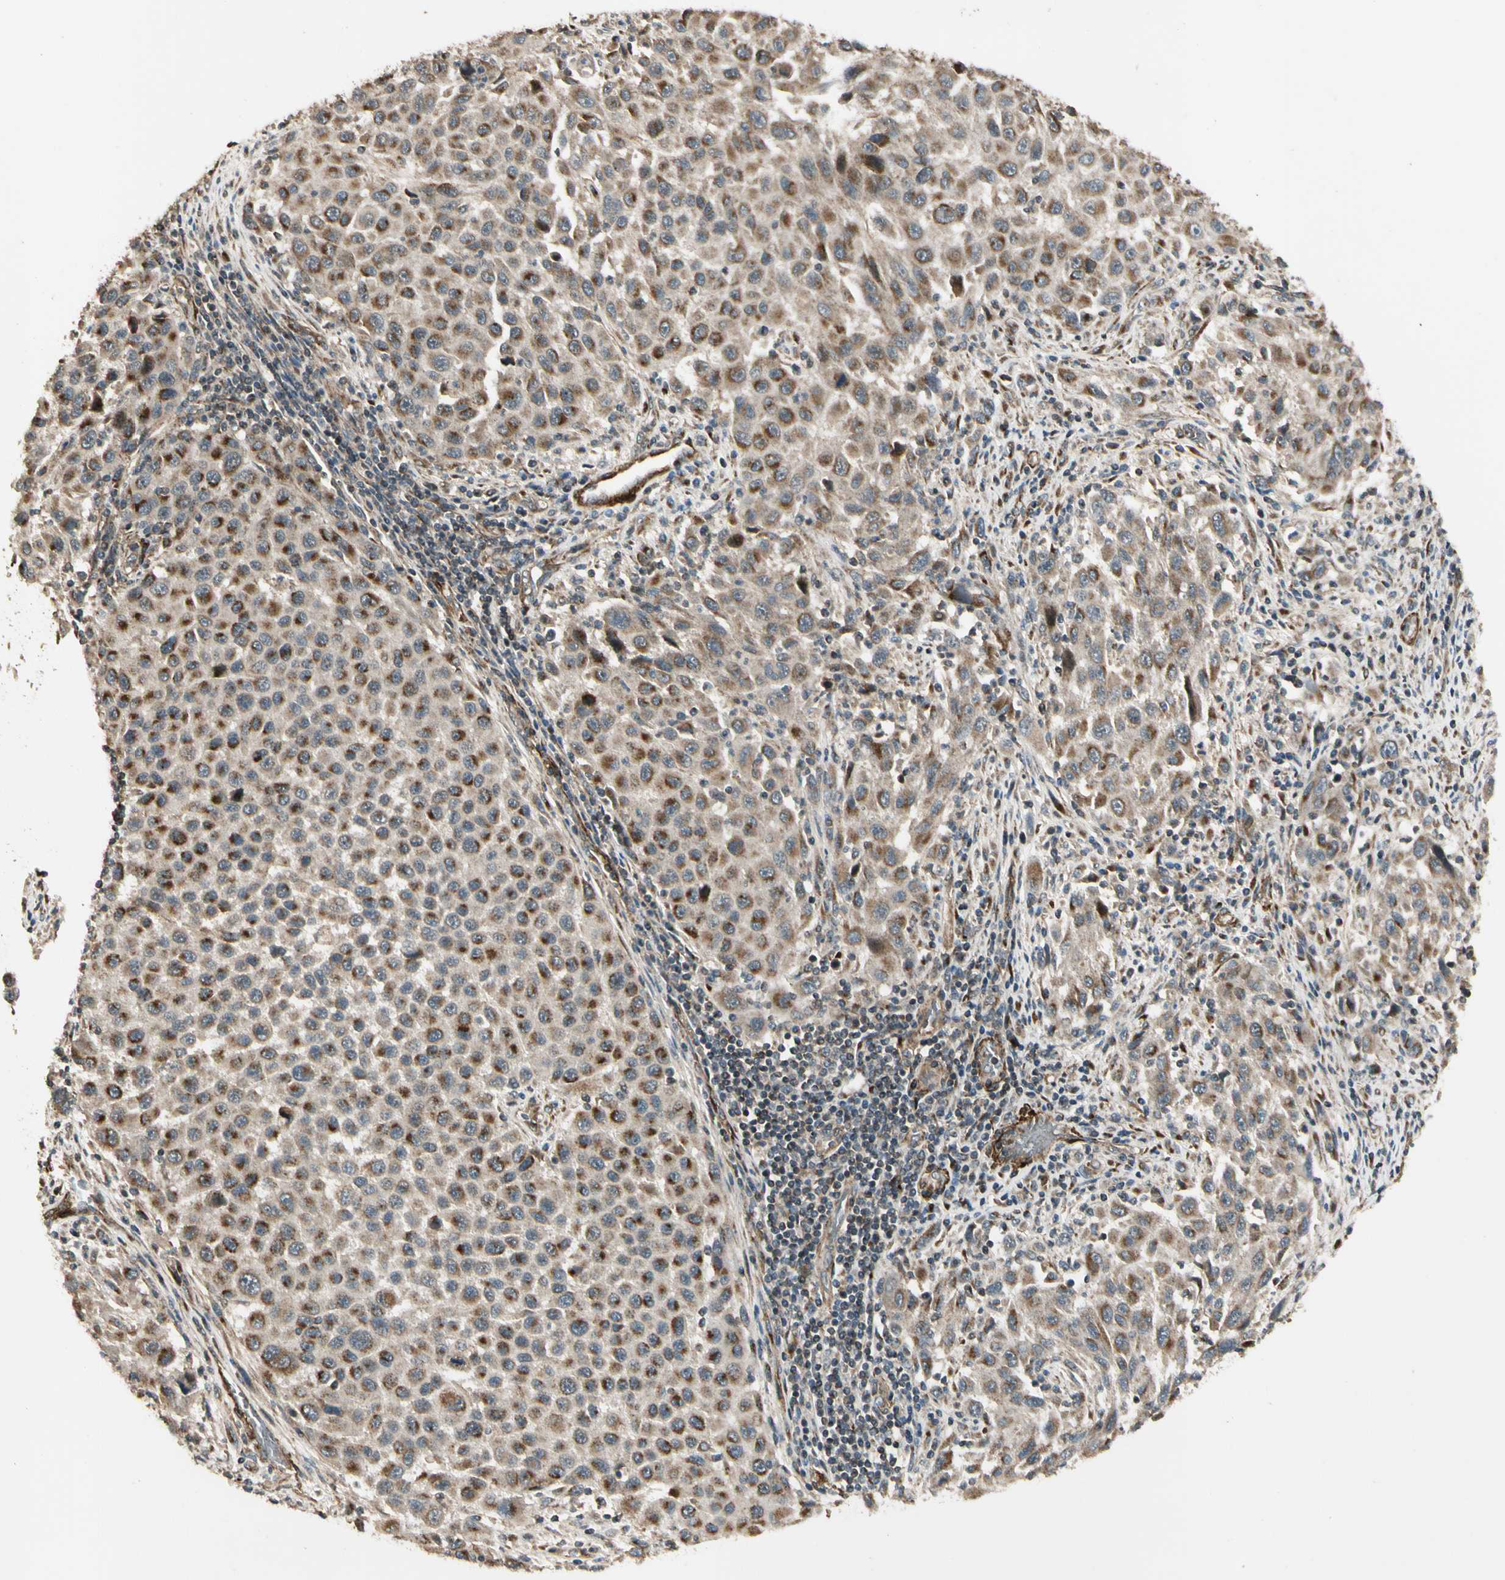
{"staining": {"intensity": "moderate", "quantity": ">75%", "location": "cytoplasmic/membranous"}, "tissue": "melanoma", "cell_type": "Tumor cells", "image_type": "cancer", "snomed": [{"axis": "morphology", "description": "Malignant melanoma, Metastatic site"}, {"axis": "topography", "description": "Lymph node"}], "caption": "About >75% of tumor cells in human melanoma show moderate cytoplasmic/membranous protein positivity as visualized by brown immunohistochemical staining.", "gene": "GCK", "patient": {"sex": "male", "age": 61}}